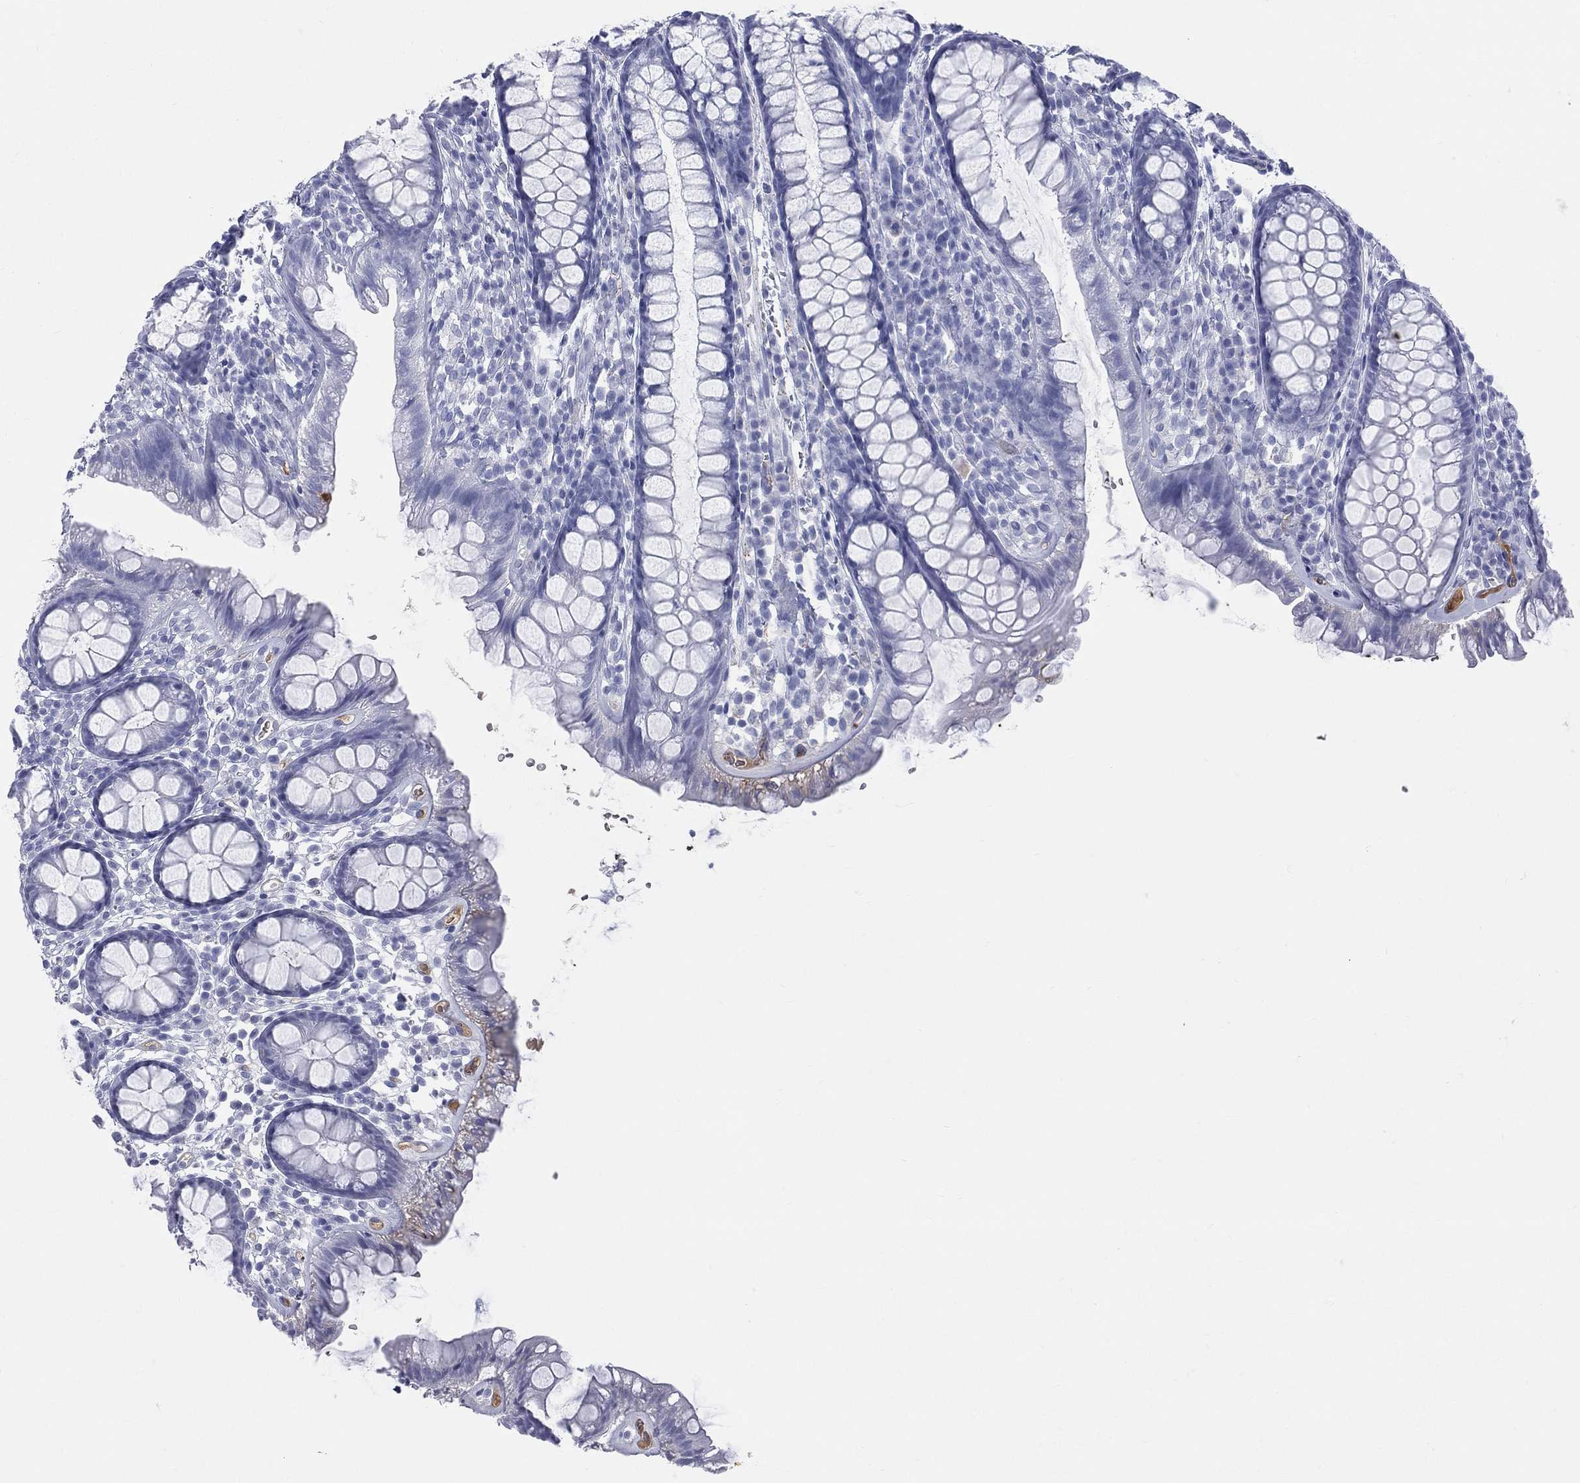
{"staining": {"intensity": "negative", "quantity": "none", "location": "none"}, "tissue": "colon", "cell_type": "Endothelial cells", "image_type": "normal", "snomed": [{"axis": "morphology", "description": "Normal tissue, NOS"}, {"axis": "topography", "description": "Colon"}], "caption": "Endothelial cells are negative for protein expression in normal human colon.", "gene": "HP", "patient": {"sex": "male", "age": 76}}